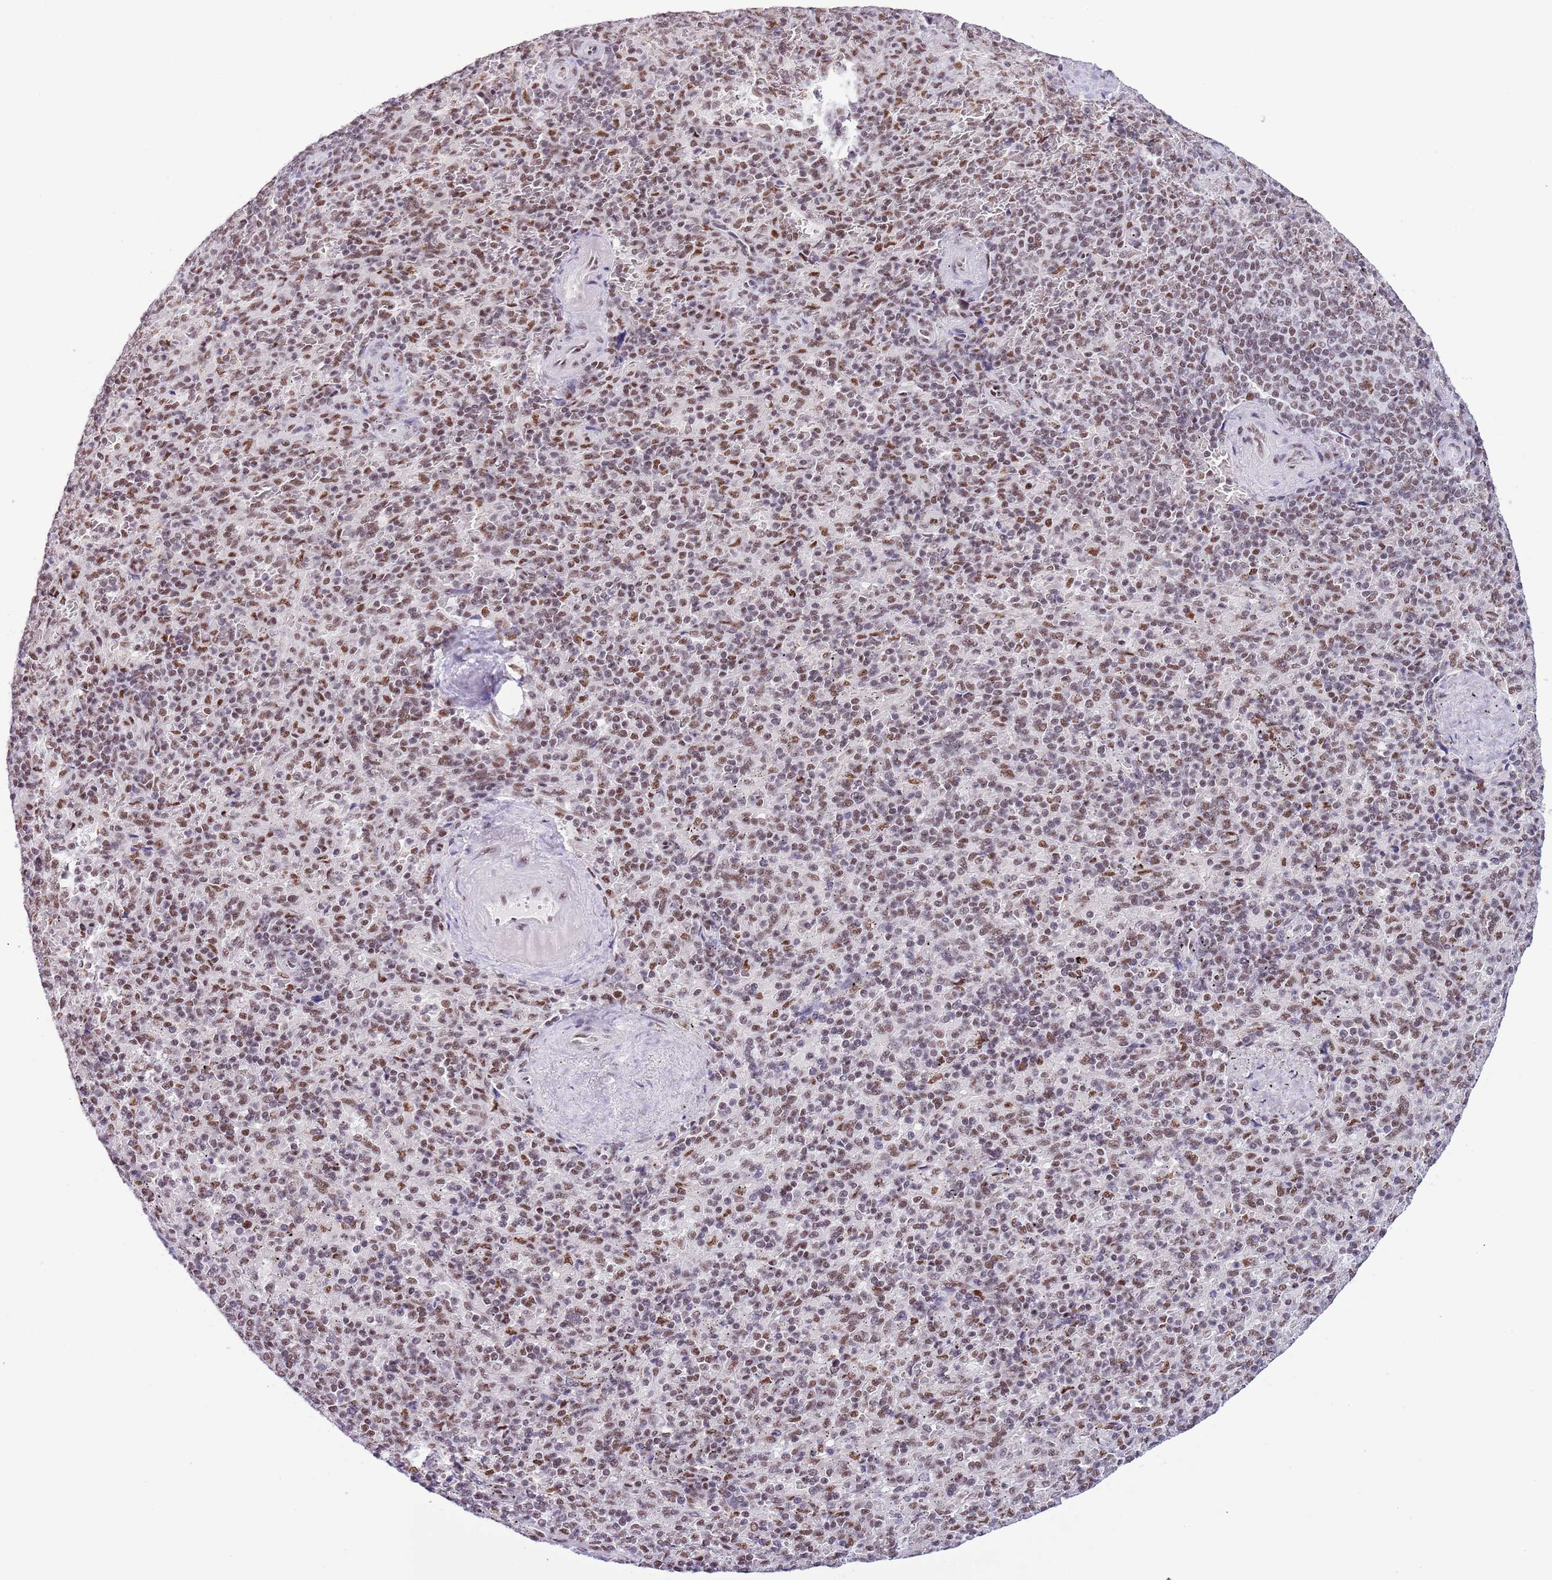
{"staining": {"intensity": "moderate", "quantity": ">75%", "location": "nuclear"}, "tissue": "spleen", "cell_type": "Cells in red pulp", "image_type": "normal", "snomed": [{"axis": "morphology", "description": "Normal tissue, NOS"}, {"axis": "topography", "description": "Spleen"}], "caption": "Immunohistochemical staining of benign human spleen demonstrates moderate nuclear protein positivity in about >75% of cells in red pulp. (IHC, brightfield microscopy, high magnification).", "gene": "SF3A2", "patient": {"sex": "male", "age": 82}}